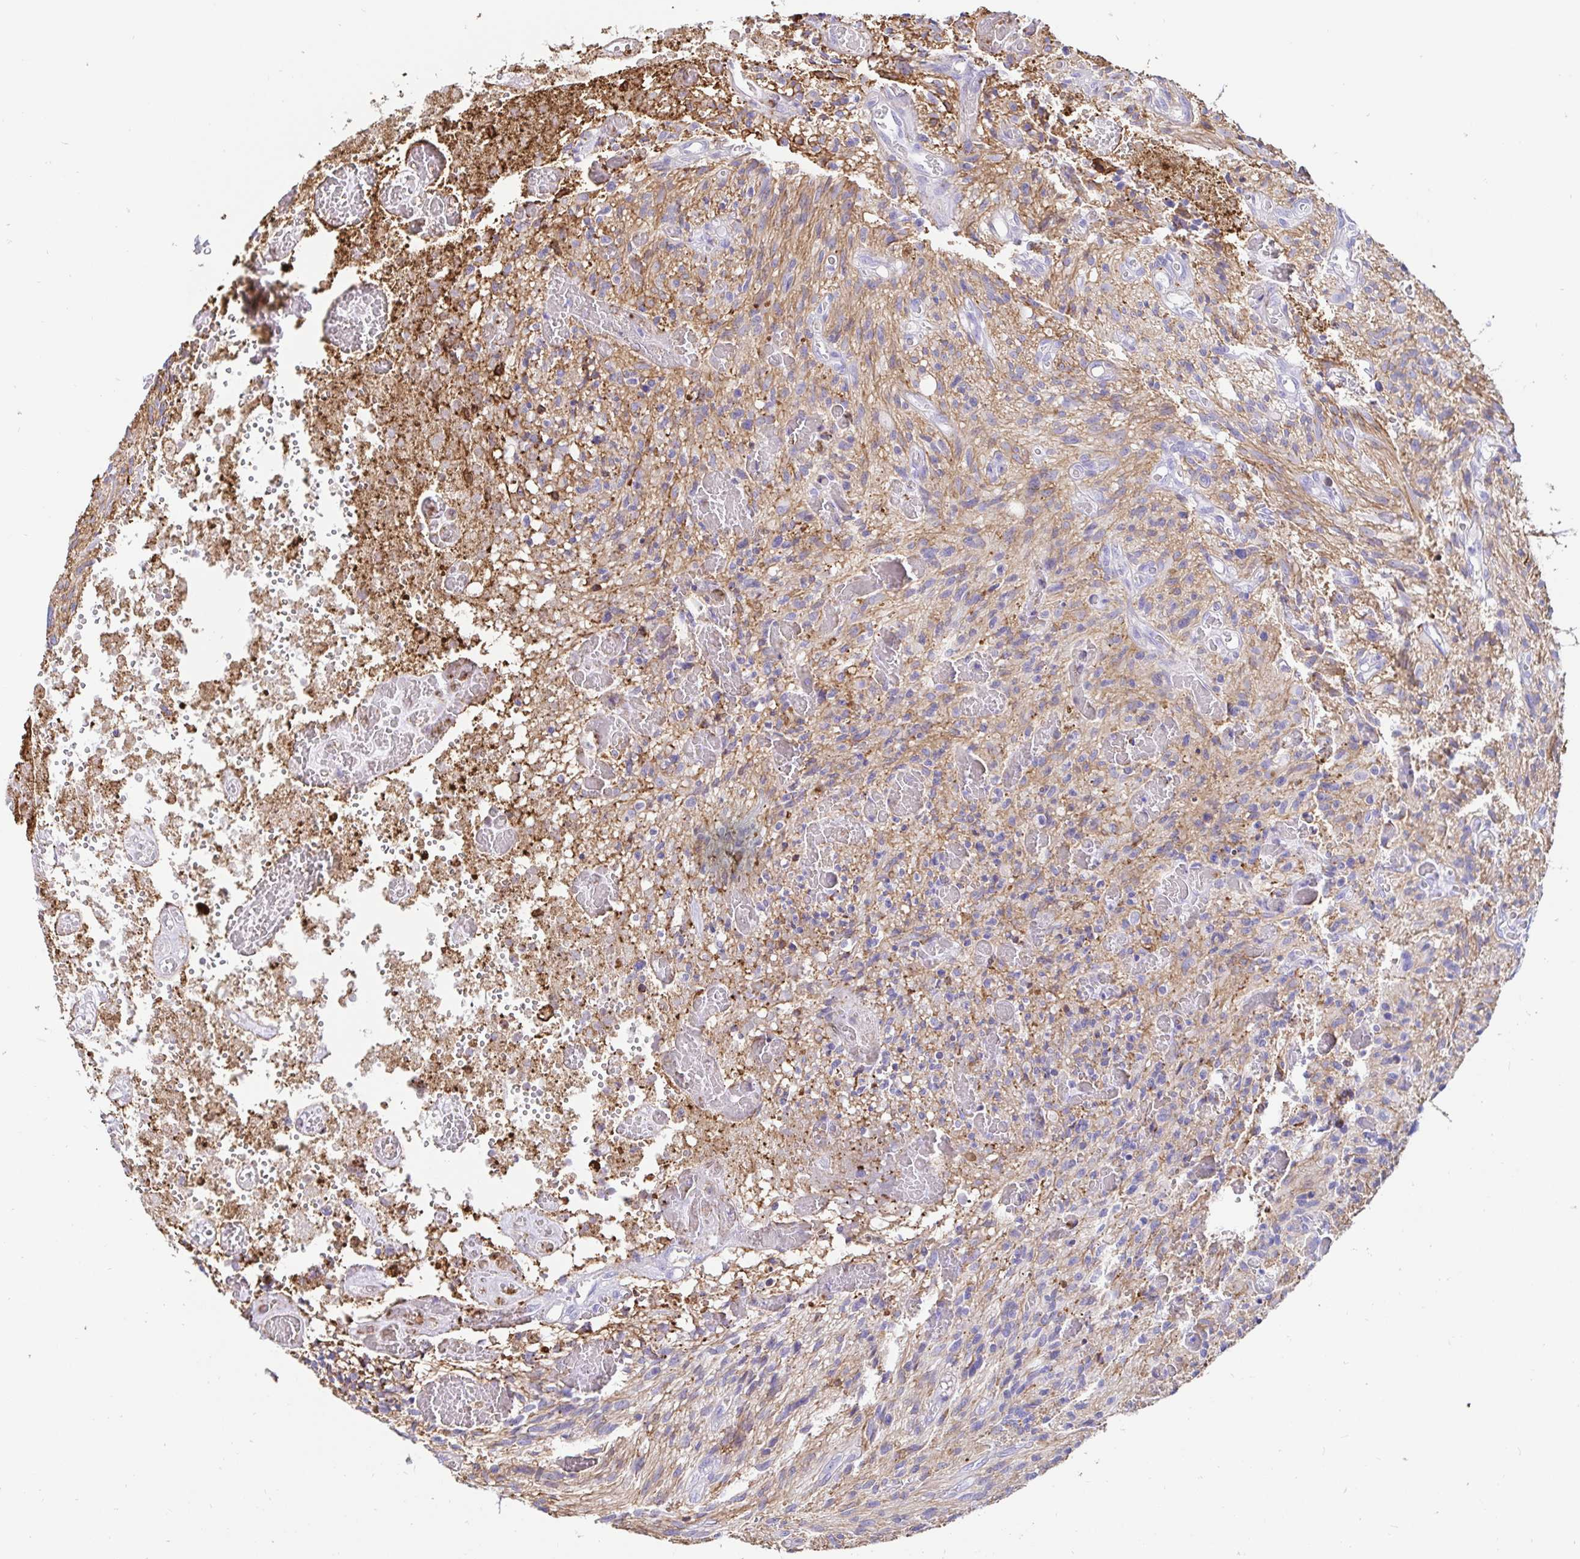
{"staining": {"intensity": "negative", "quantity": "none", "location": "none"}, "tissue": "glioma", "cell_type": "Tumor cells", "image_type": "cancer", "snomed": [{"axis": "morphology", "description": "Glioma, malignant, High grade"}, {"axis": "topography", "description": "Brain"}], "caption": "The photomicrograph shows no staining of tumor cells in malignant glioma (high-grade). Nuclei are stained in blue.", "gene": "ANXA2", "patient": {"sex": "male", "age": 75}}